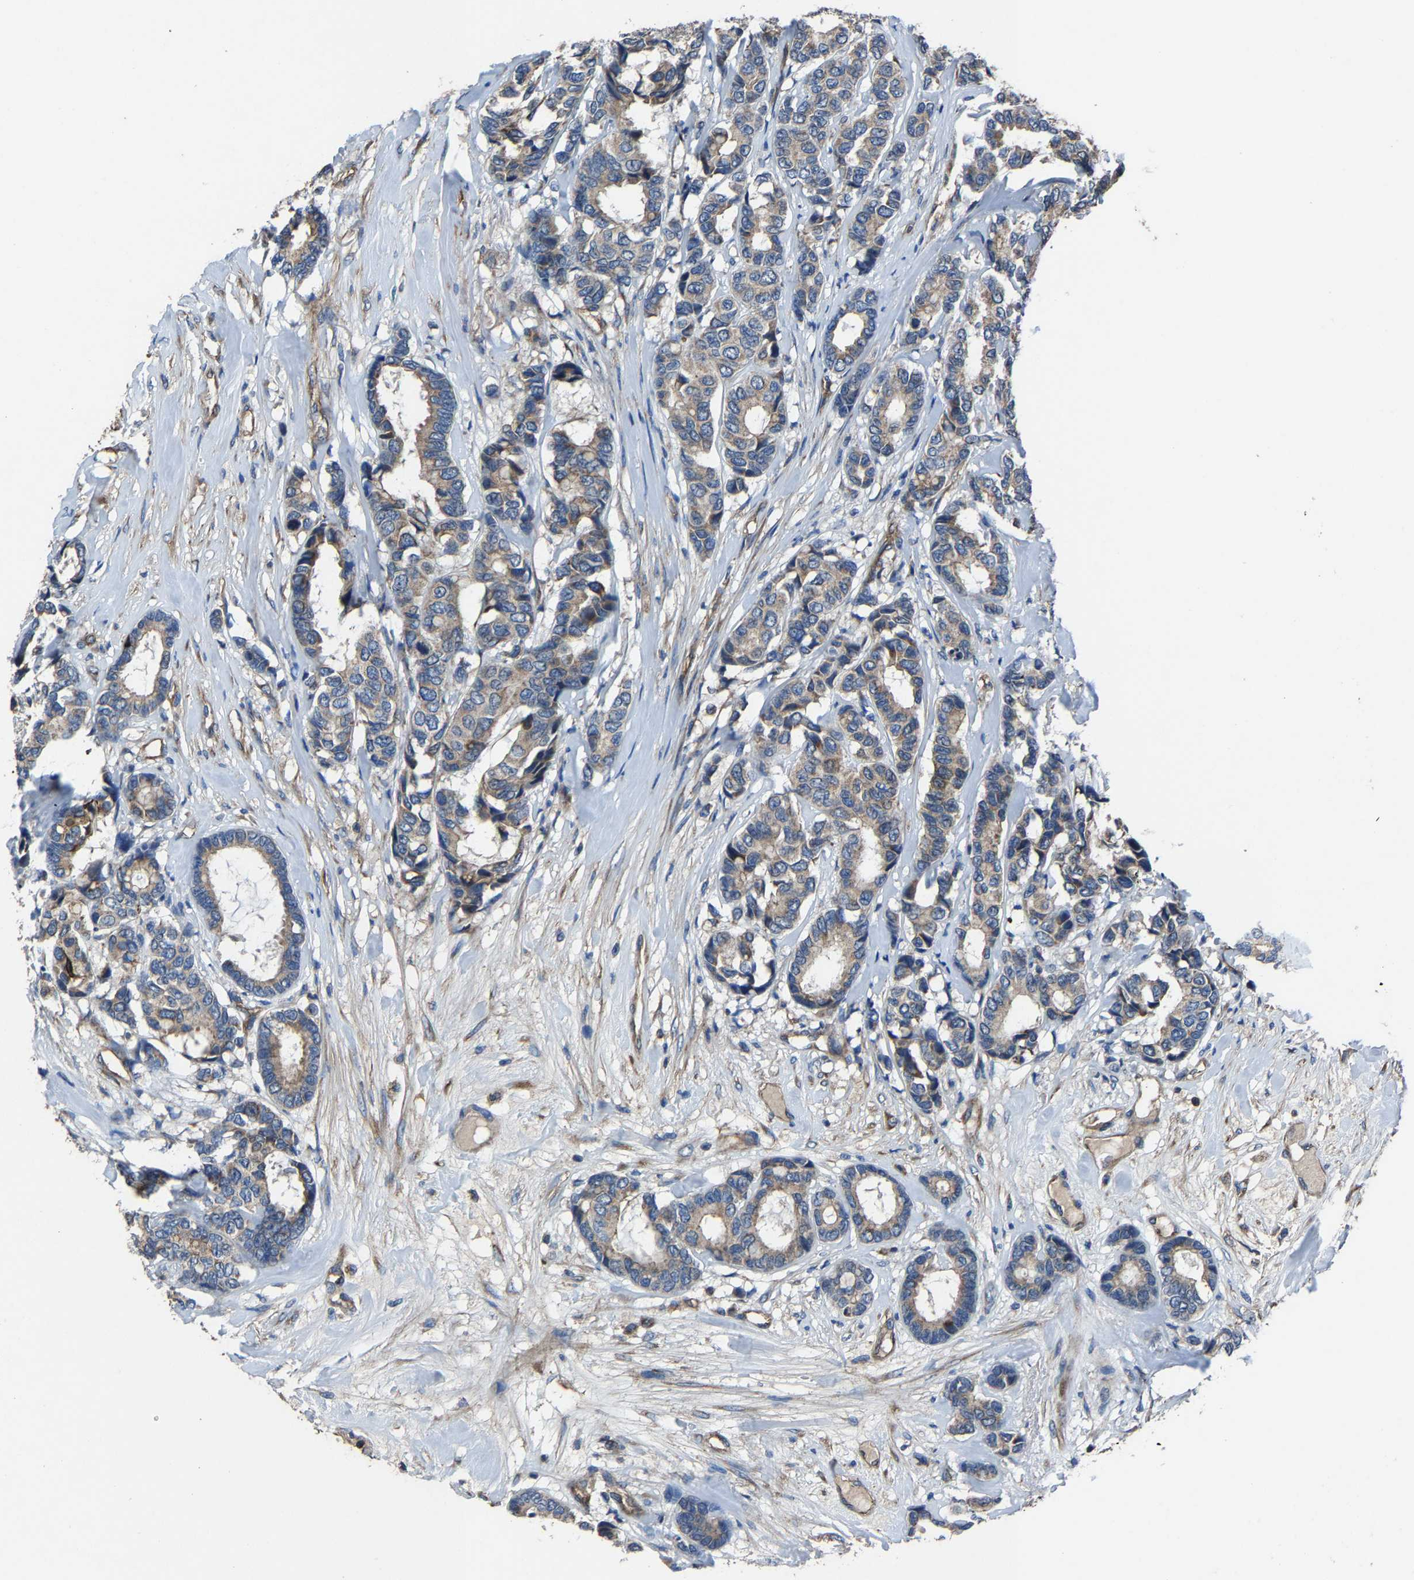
{"staining": {"intensity": "weak", "quantity": ">75%", "location": "cytoplasmic/membranous"}, "tissue": "breast cancer", "cell_type": "Tumor cells", "image_type": "cancer", "snomed": [{"axis": "morphology", "description": "Duct carcinoma"}, {"axis": "topography", "description": "Breast"}], "caption": "Weak cytoplasmic/membranous positivity for a protein is identified in about >75% of tumor cells of breast invasive ductal carcinoma using immunohistochemistry (IHC).", "gene": "KIAA1958", "patient": {"sex": "female", "age": 87}}